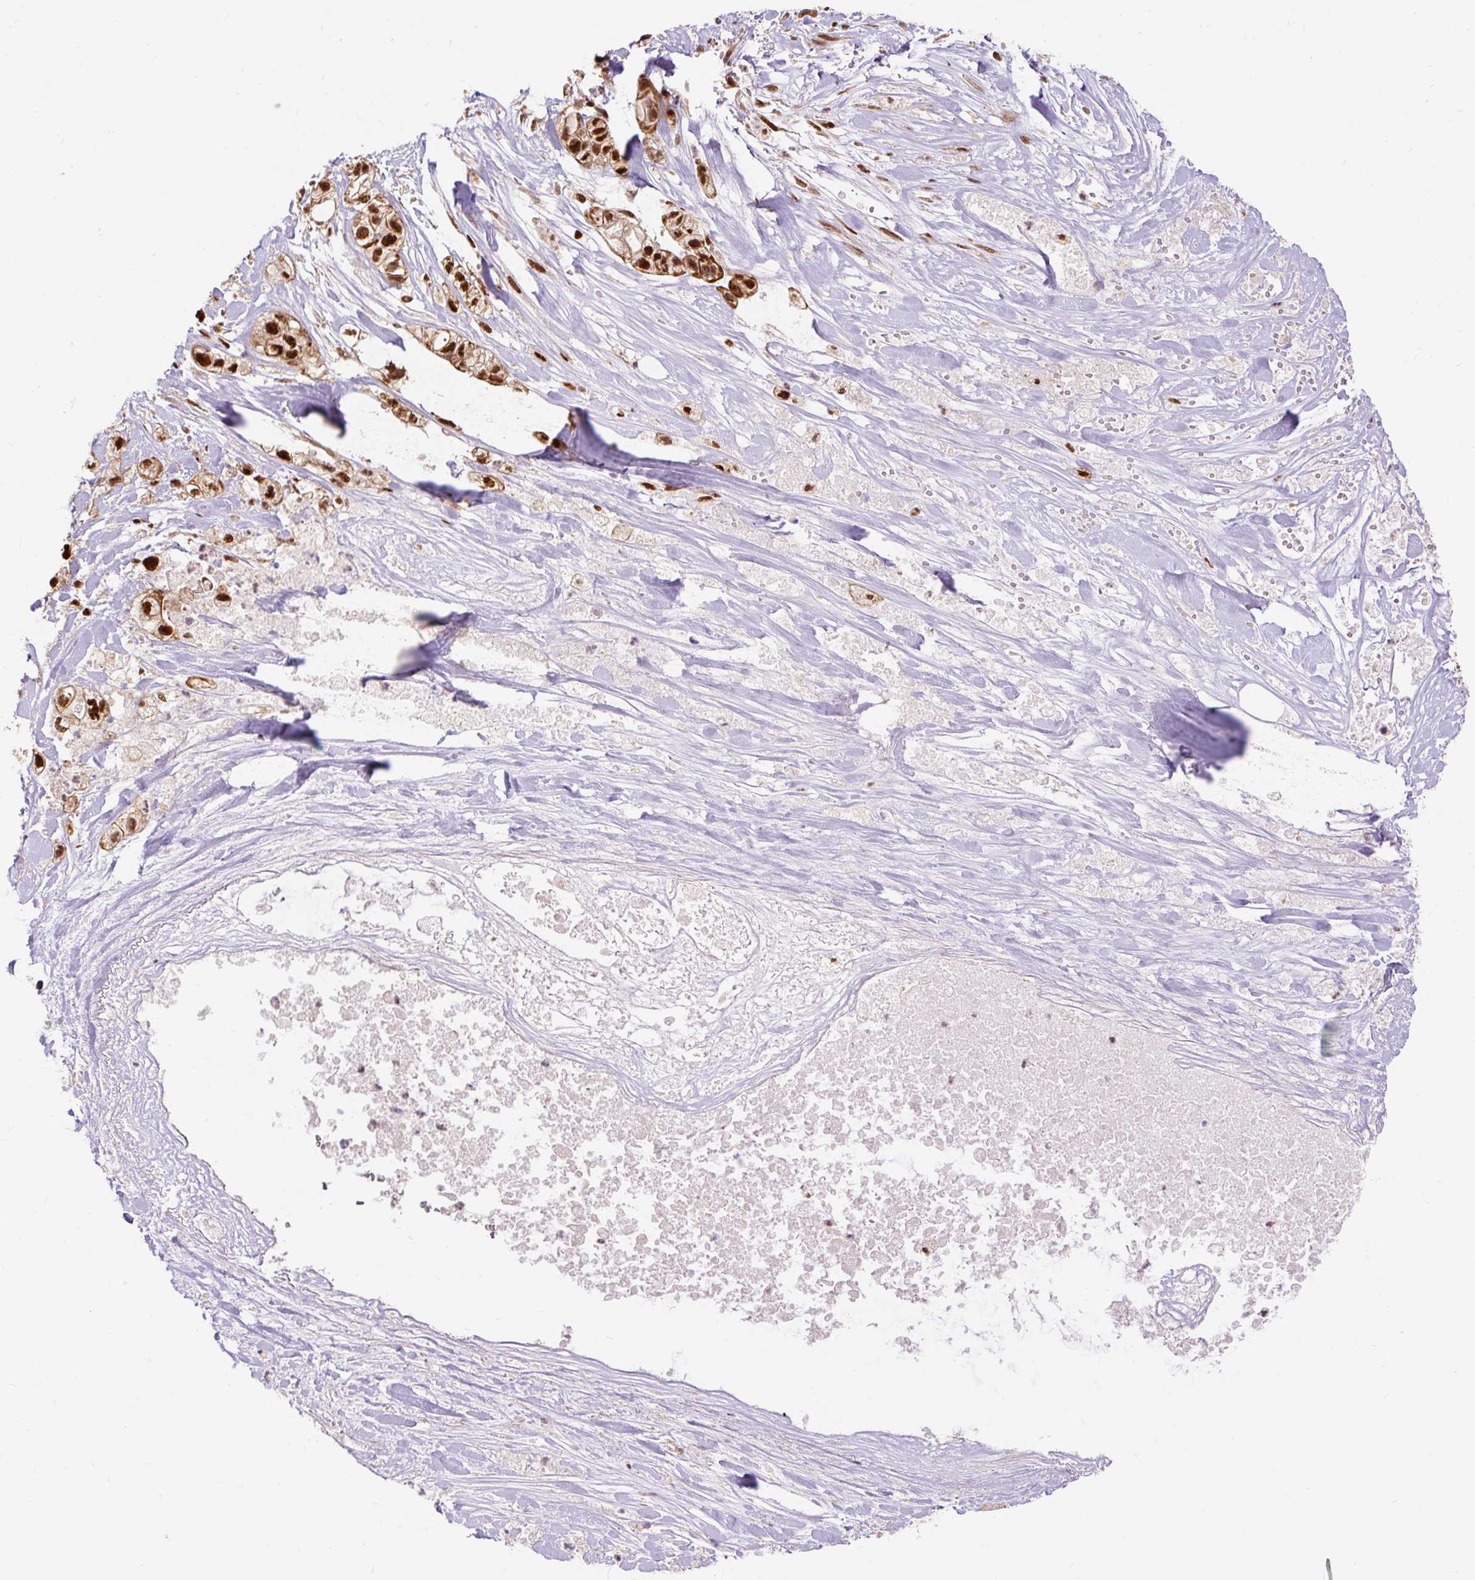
{"staining": {"intensity": "strong", "quantity": ">75%", "location": "nuclear"}, "tissue": "pancreatic cancer", "cell_type": "Tumor cells", "image_type": "cancer", "snomed": [{"axis": "morphology", "description": "Adenocarcinoma, NOS"}, {"axis": "topography", "description": "Pancreas"}], "caption": "Adenocarcinoma (pancreatic) stained for a protein (brown) demonstrates strong nuclear positive expression in approximately >75% of tumor cells.", "gene": "MECOM", "patient": {"sex": "male", "age": 44}}